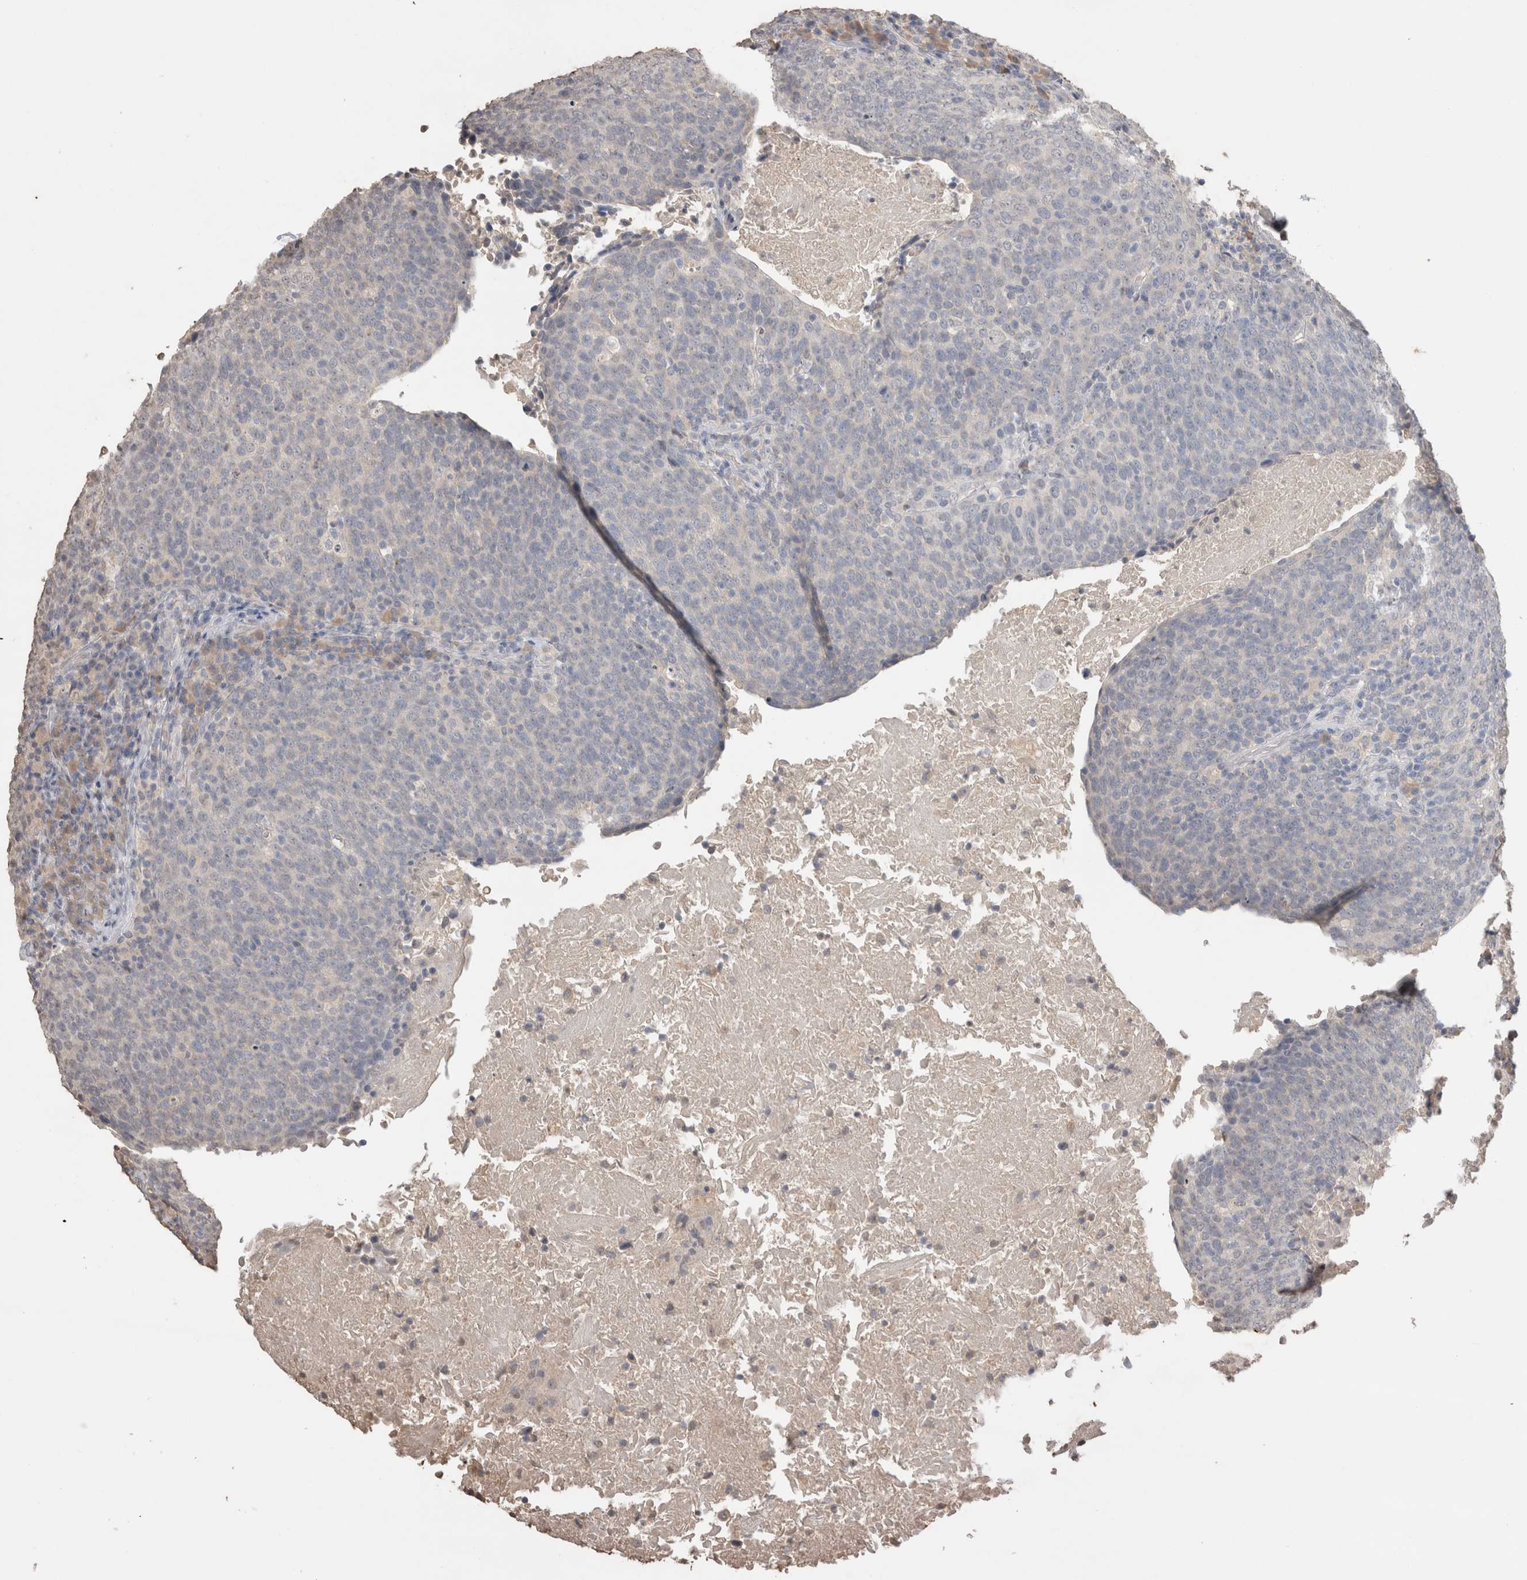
{"staining": {"intensity": "negative", "quantity": "none", "location": "none"}, "tissue": "head and neck cancer", "cell_type": "Tumor cells", "image_type": "cancer", "snomed": [{"axis": "morphology", "description": "Squamous cell carcinoma, NOS"}, {"axis": "morphology", "description": "Squamous cell carcinoma, metastatic, NOS"}, {"axis": "topography", "description": "Lymph node"}, {"axis": "topography", "description": "Head-Neck"}], "caption": "Immunohistochemical staining of metastatic squamous cell carcinoma (head and neck) reveals no significant staining in tumor cells.", "gene": "NAALADL2", "patient": {"sex": "male", "age": 62}}